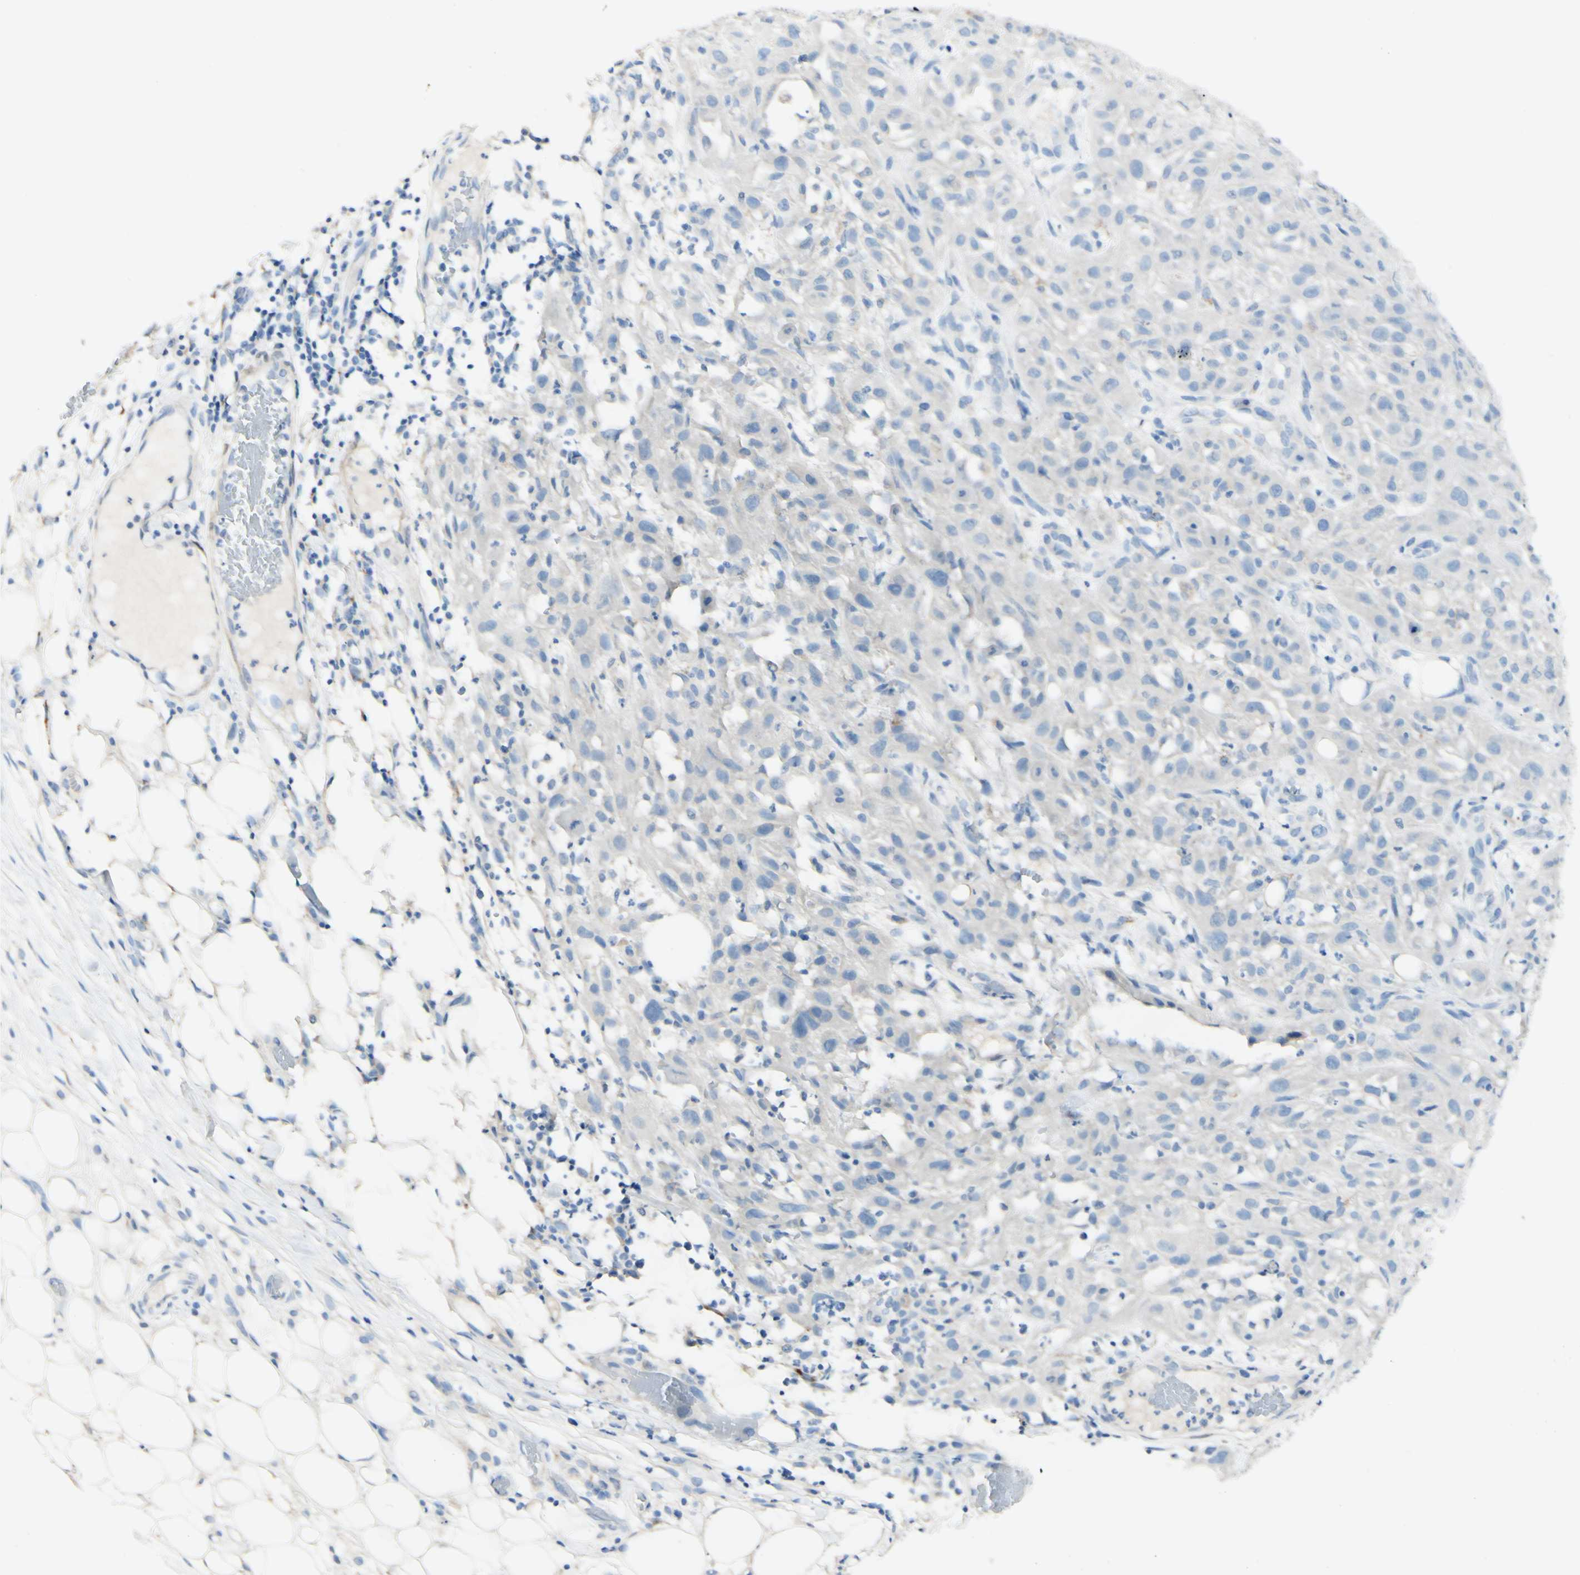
{"staining": {"intensity": "negative", "quantity": "none", "location": "none"}, "tissue": "skin cancer", "cell_type": "Tumor cells", "image_type": "cancer", "snomed": [{"axis": "morphology", "description": "Squamous cell carcinoma, NOS"}, {"axis": "topography", "description": "Skin"}], "caption": "IHC micrograph of human skin cancer stained for a protein (brown), which shows no expression in tumor cells.", "gene": "FGF4", "patient": {"sex": "male", "age": 75}}